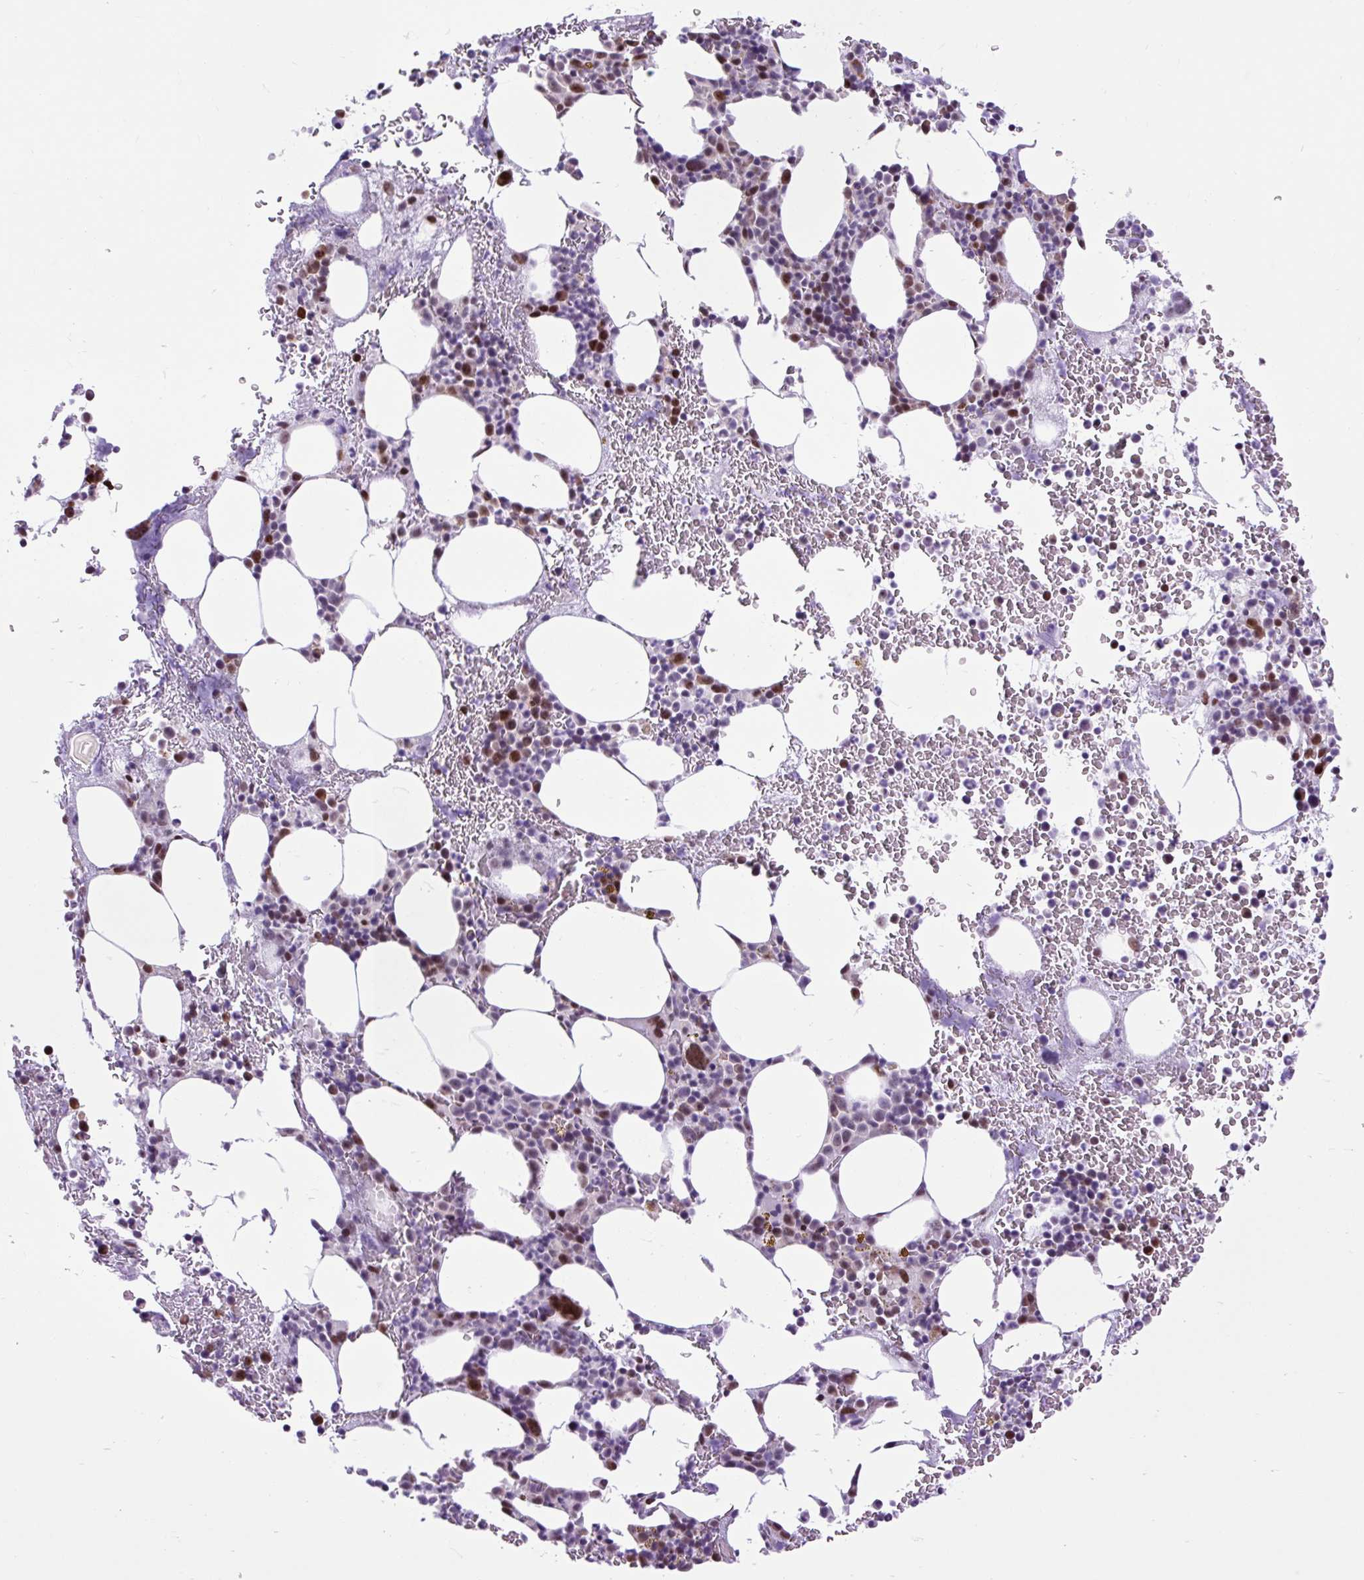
{"staining": {"intensity": "moderate", "quantity": "25%-75%", "location": "nuclear"}, "tissue": "bone marrow", "cell_type": "Hematopoietic cells", "image_type": "normal", "snomed": [{"axis": "morphology", "description": "Normal tissue, NOS"}, {"axis": "topography", "description": "Bone marrow"}], "caption": "Hematopoietic cells show medium levels of moderate nuclear expression in about 25%-75% of cells in unremarkable bone marrow. (DAB = brown stain, brightfield microscopy at high magnification).", "gene": "CLK2", "patient": {"sex": "male", "age": 62}}